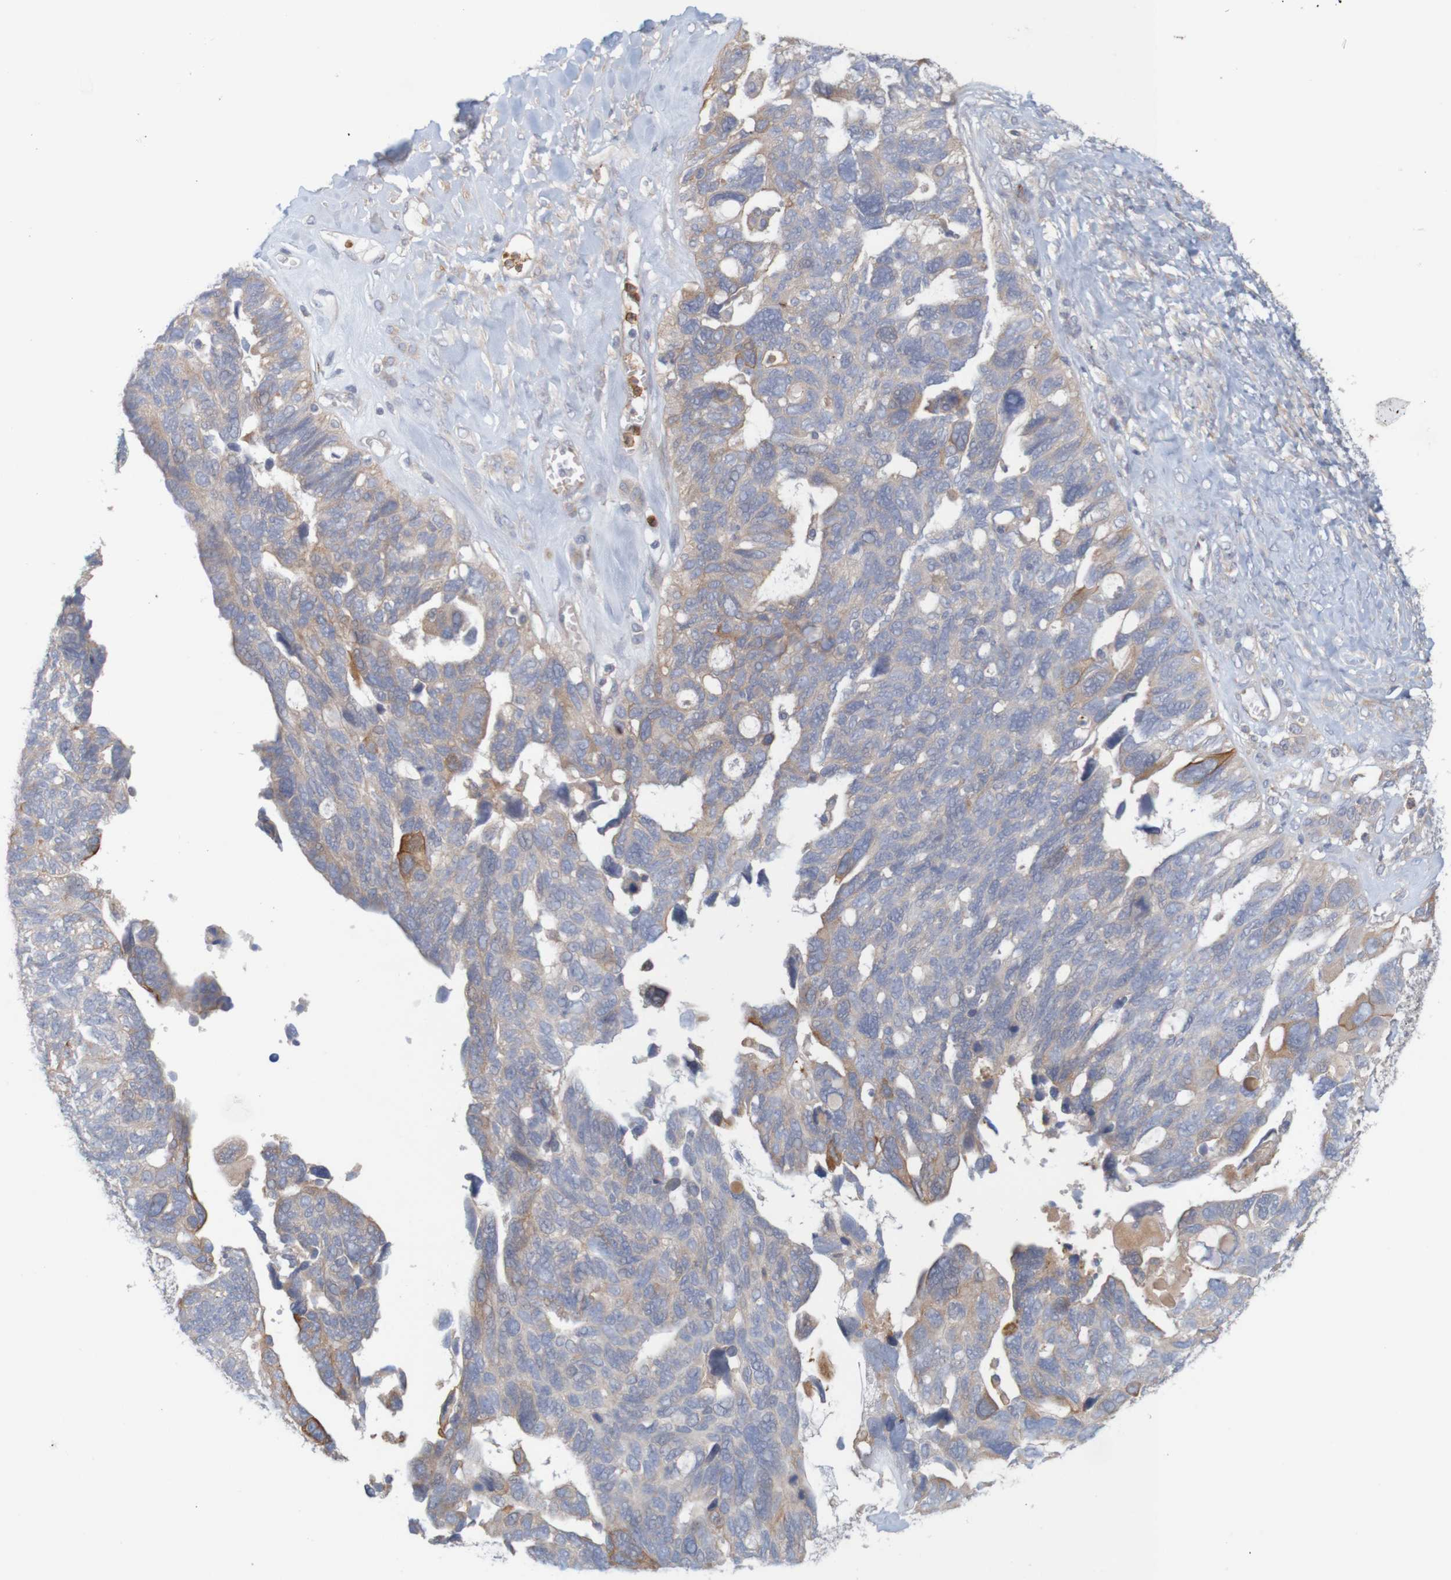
{"staining": {"intensity": "weak", "quantity": ">75%", "location": "cytoplasmic/membranous"}, "tissue": "ovarian cancer", "cell_type": "Tumor cells", "image_type": "cancer", "snomed": [{"axis": "morphology", "description": "Cystadenocarcinoma, serous, NOS"}, {"axis": "topography", "description": "Ovary"}], "caption": "Human ovarian serous cystadenocarcinoma stained with a brown dye exhibits weak cytoplasmic/membranous positive staining in approximately >75% of tumor cells.", "gene": "KRT23", "patient": {"sex": "female", "age": 79}}